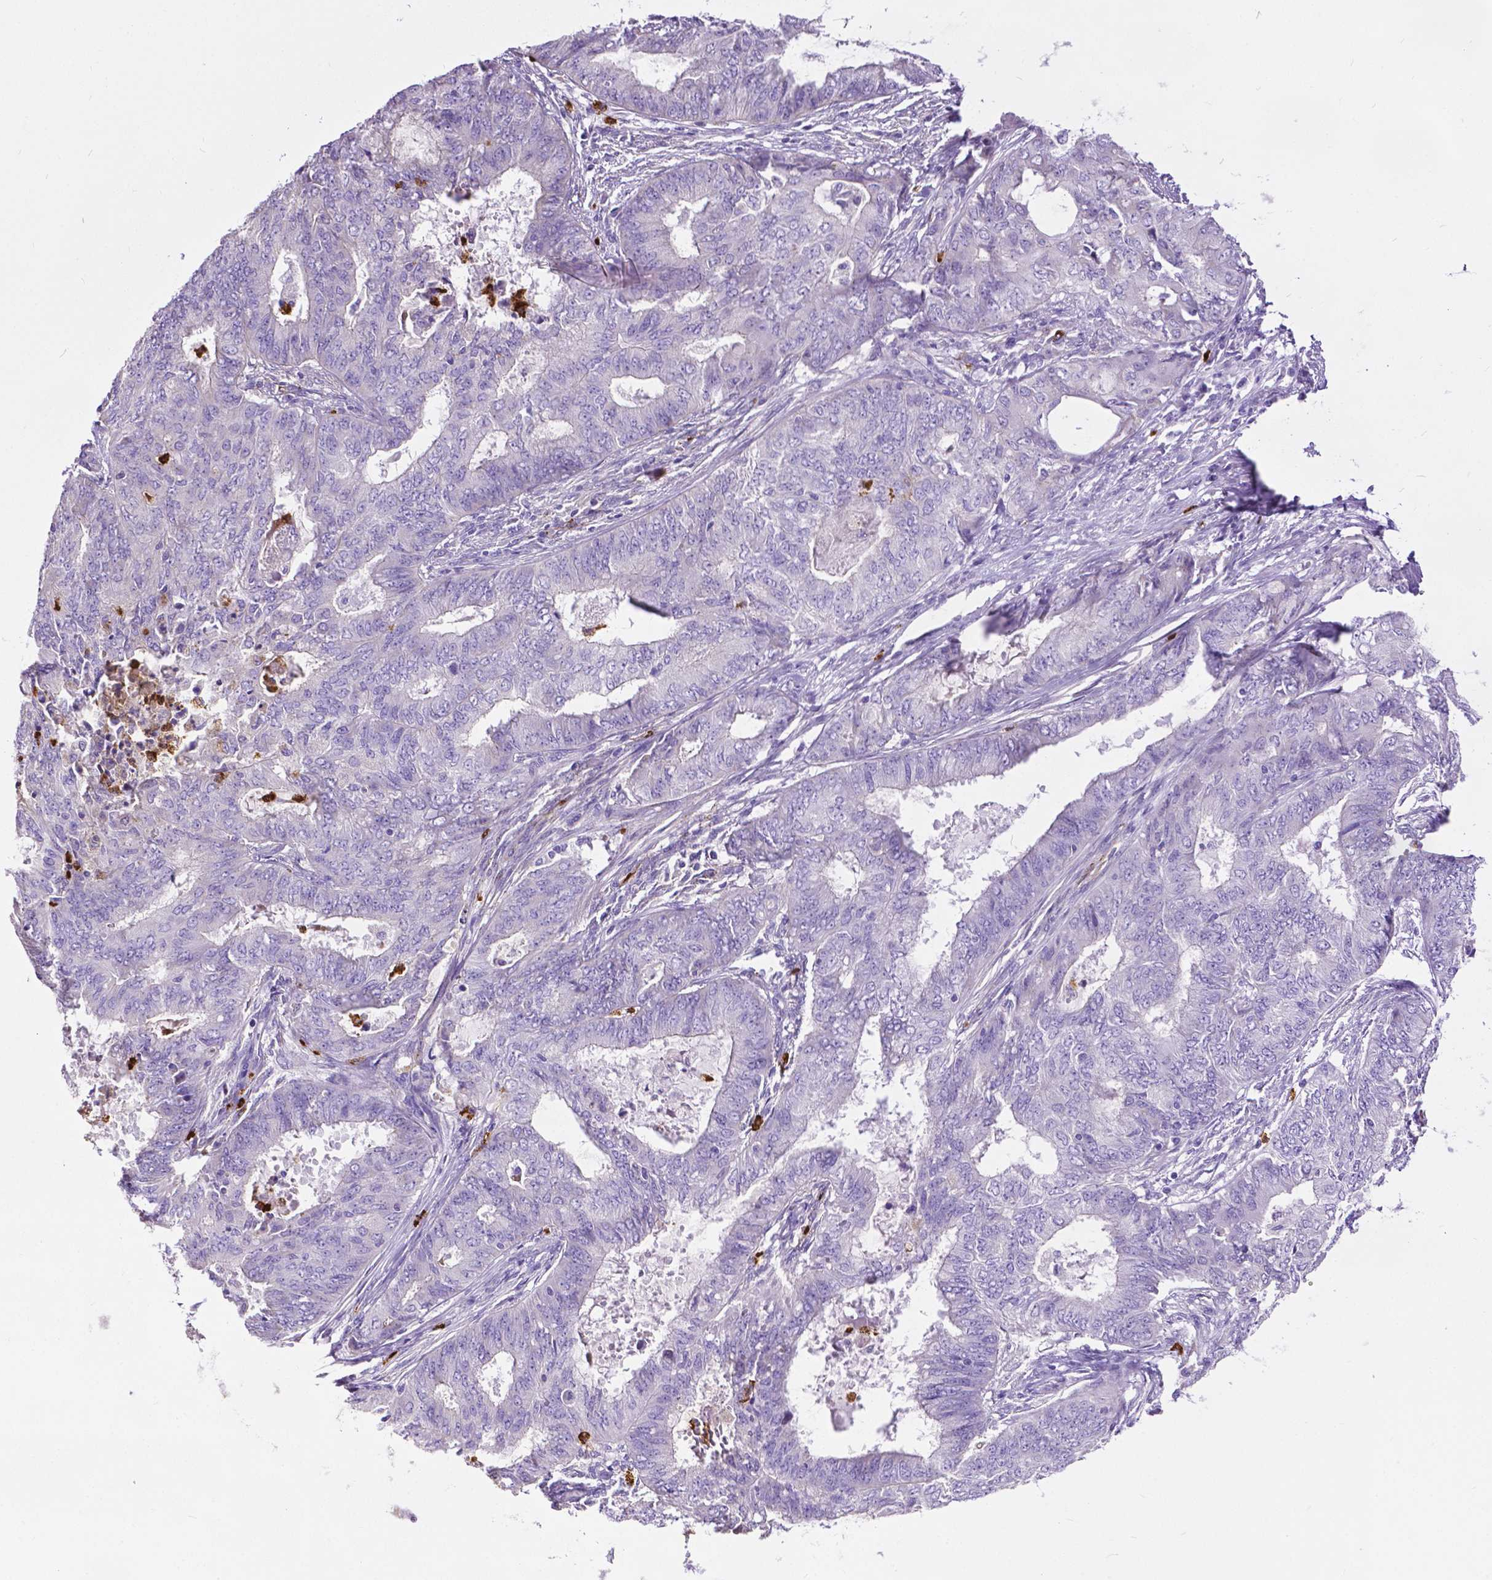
{"staining": {"intensity": "negative", "quantity": "none", "location": "none"}, "tissue": "endometrial cancer", "cell_type": "Tumor cells", "image_type": "cancer", "snomed": [{"axis": "morphology", "description": "Adenocarcinoma, NOS"}, {"axis": "topography", "description": "Endometrium"}], "caption": "DAB immunohistochemical staining of adenocarcinoma (endometrial) demonstrates no significant staining in tumor cells.", "gene": "MMP9", "patient": {"sex": "female", "age": 62}}